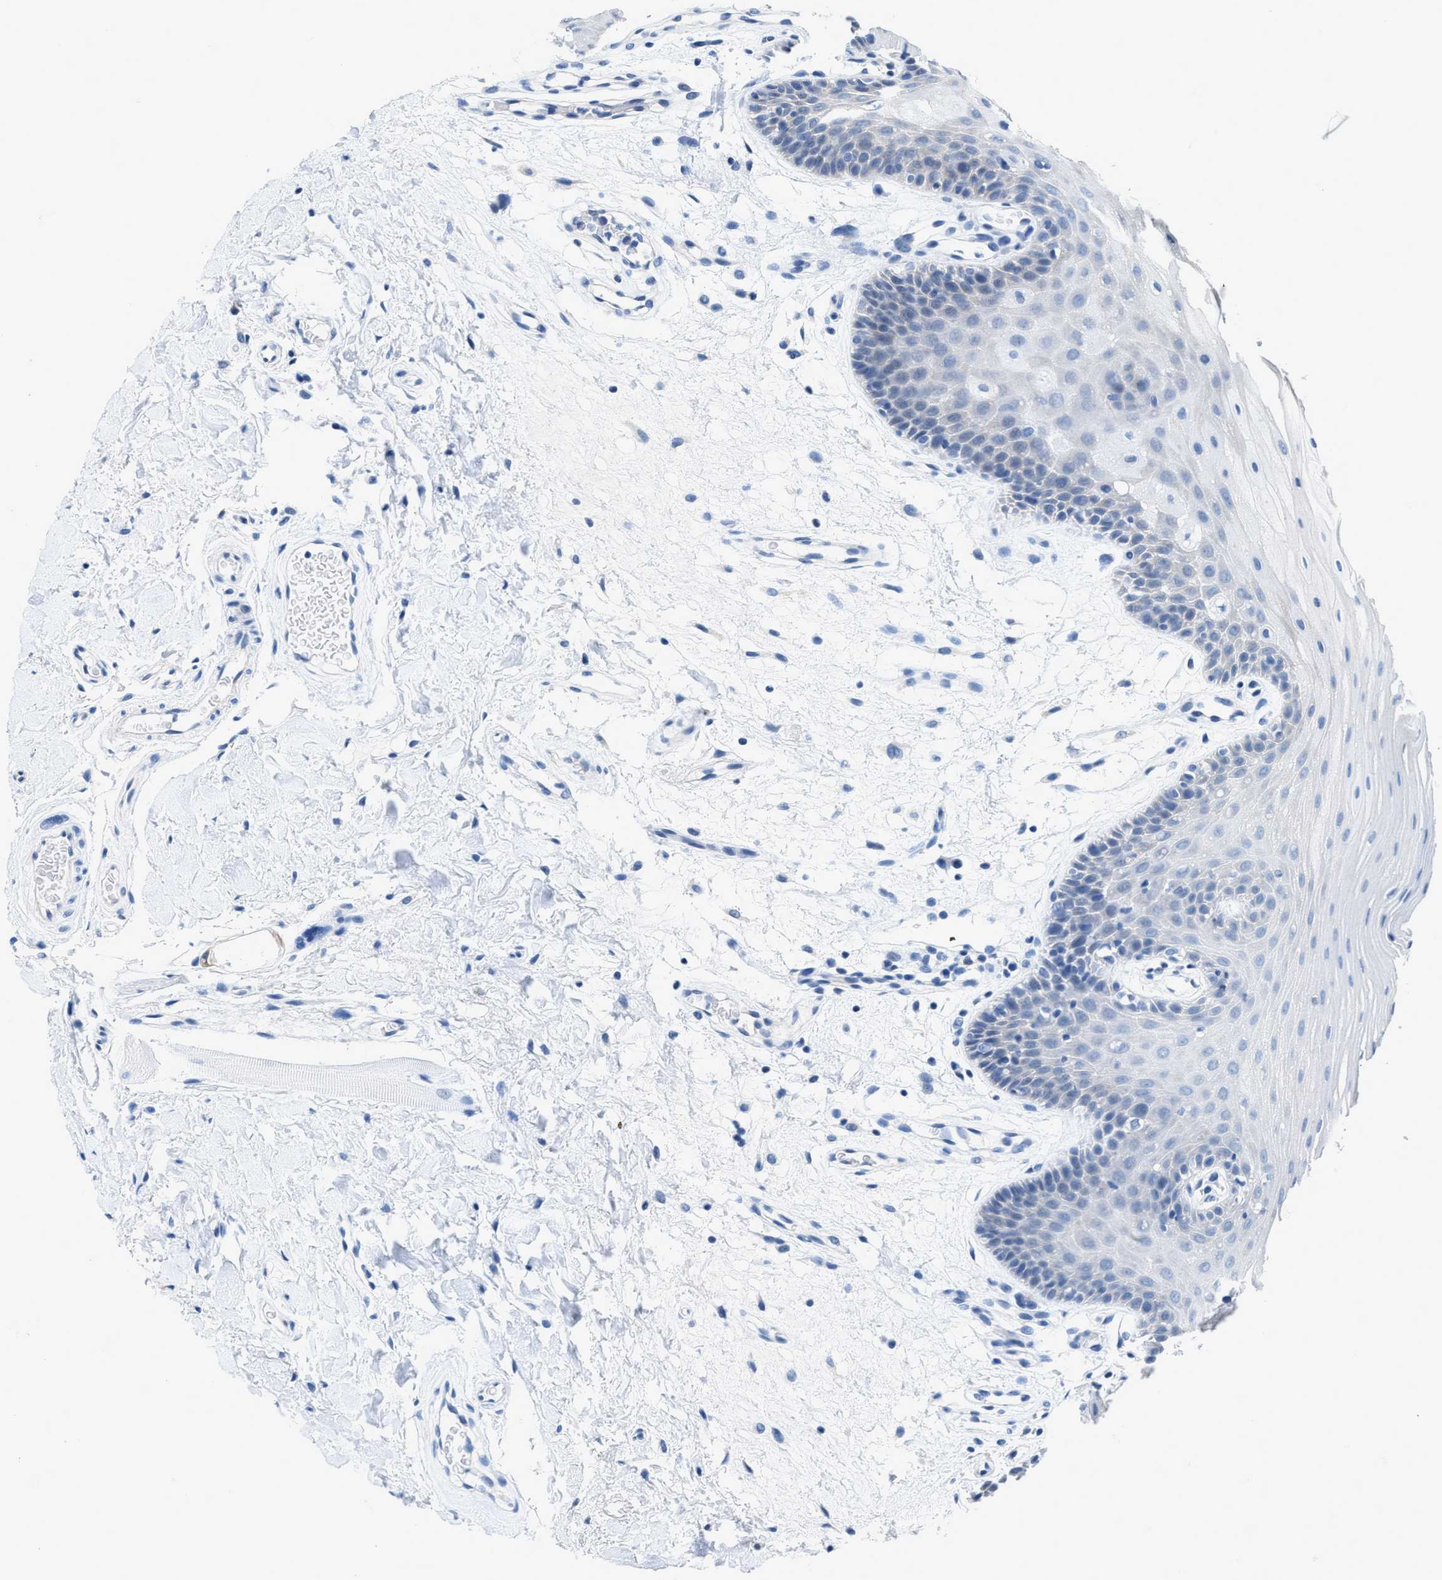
{"staining": {"intensity": "negative", "quantity": "none", "location": "none"}, "tissue": "oral mucosa", "cell_type": "Squamous epithelial cells", "image_type": "normal", "snomed": [{"axis": "morphology", "description": "Normal tissue, NOS"}, {"axis": "morphology", "description": "Squamous cell carcinoma, NOS"}, {"axis": "topography", "description": "Oral tissue"}, {"axis": "topography", "description": "Head-Neck"}], "caption": "The histopathology image reveals no significant staining in squamous epithelial cells of oral mucosa.", "gene": "NUDT5", "patient": {"sex": "male", "age": 71}}